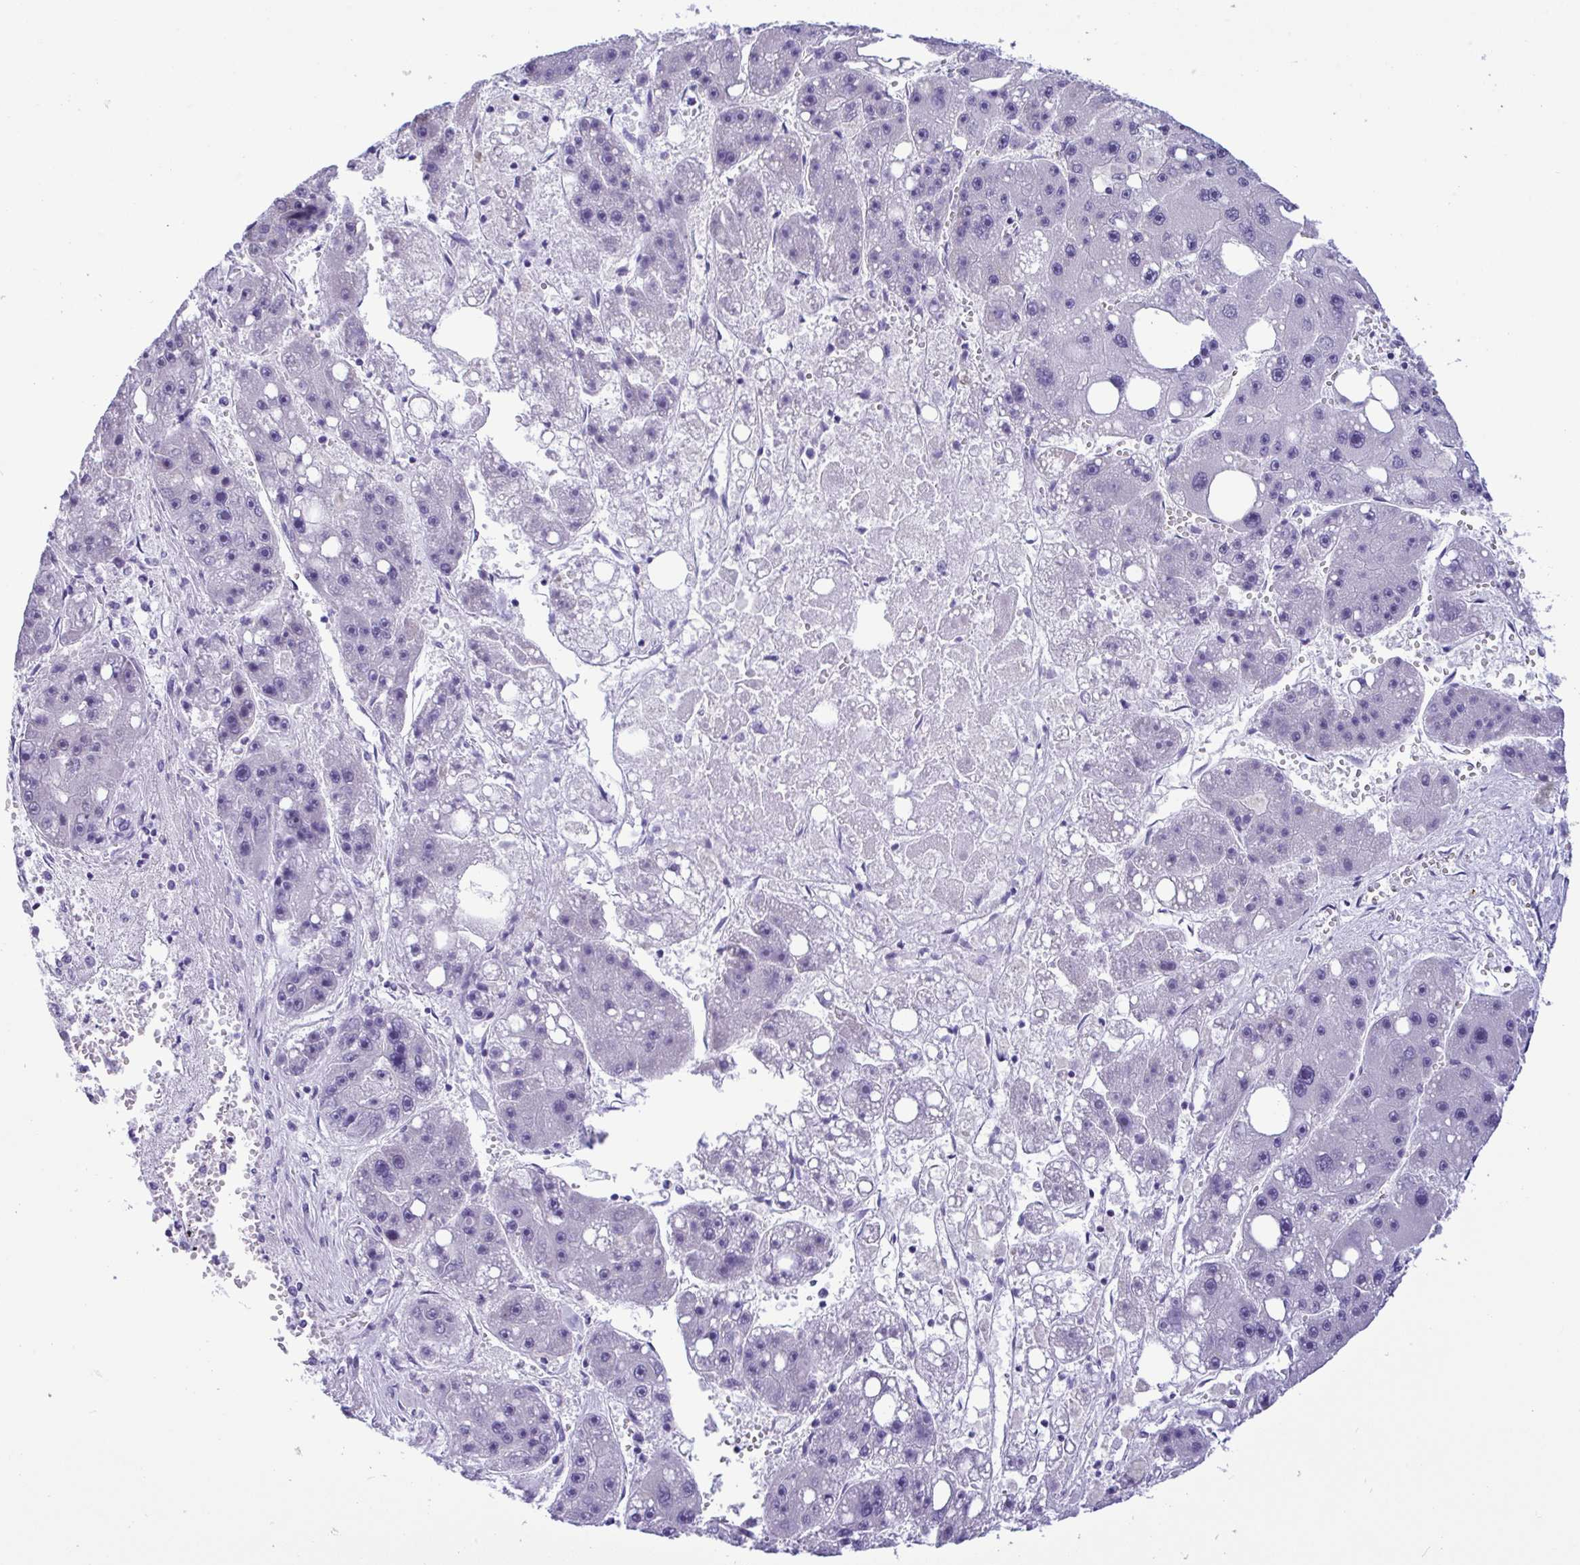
{"staining": {"intensity": "negative", "quantity": "none", "location": "none"}, "tissue": "liver cancer", "cell_type": "Tumor cells", "image_type": "cancer", "snomed": [{"axis": "morphology", "description": "Carcinoma, Hepatocellular, NOS"}, {"axis": "topography", "description": "Liver"}], "caption": "A micrograph of human liver hepatocellular carcinoma is negative for staining in tumor cells.", "gene": "YBX2", "patient": {"sex": "female", "age": 61}}